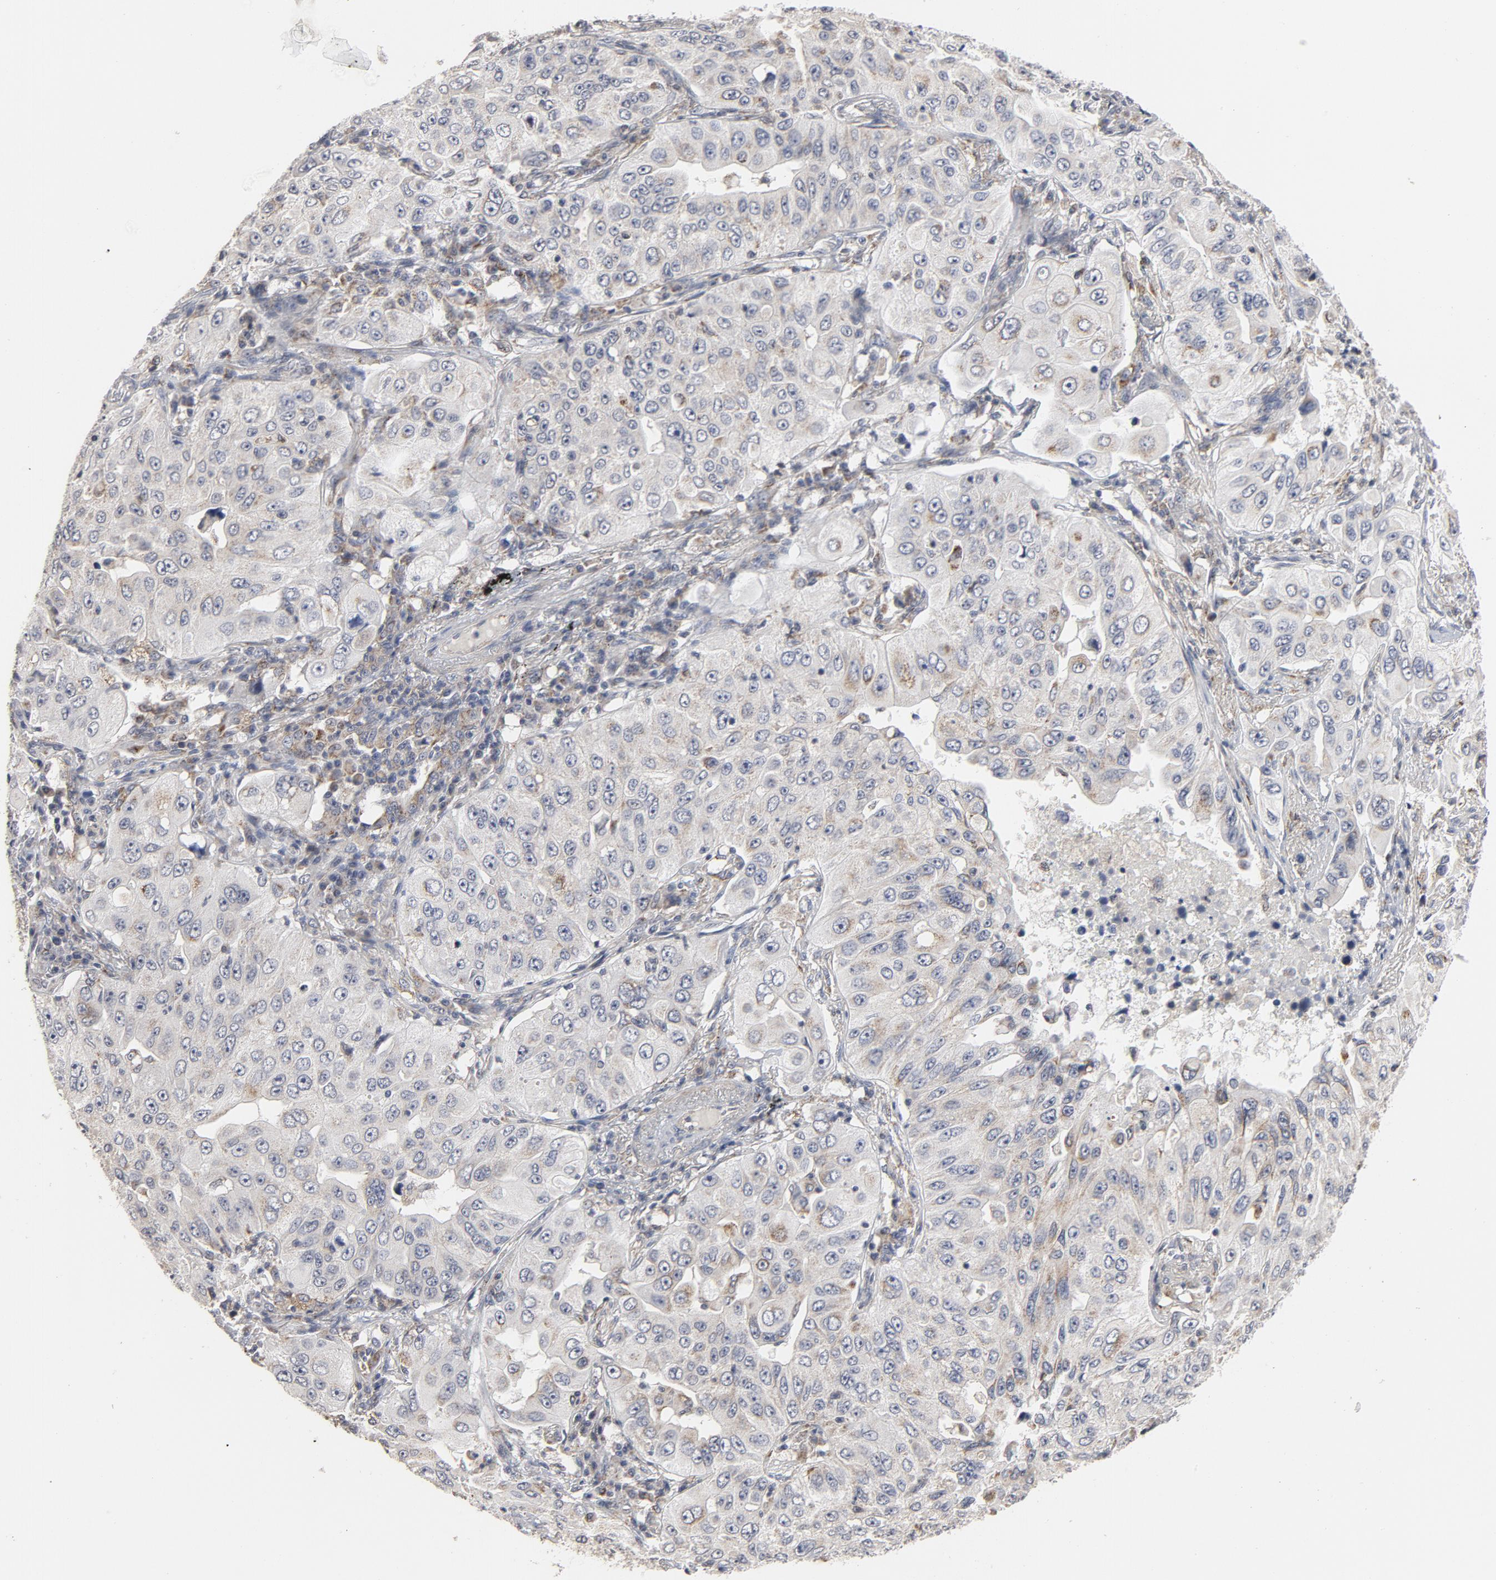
{"staining": {"intensity": "negative", "quantity": "none", "location": "none"}, "tissue": "lung cancer", "cell_type": "Tumor cells", "image_type": "cancer", "snomed": [{"axis": "morphology", "description": "Adenocarcinoma, NOS"}, {"axis": "topography", "description": "Lung"}], "caption": "The micrograph shows no staining of tumor cells in lung cancer.", "gene": "PPP1R1B", "patient": {"sex": "male", "age": 84}}